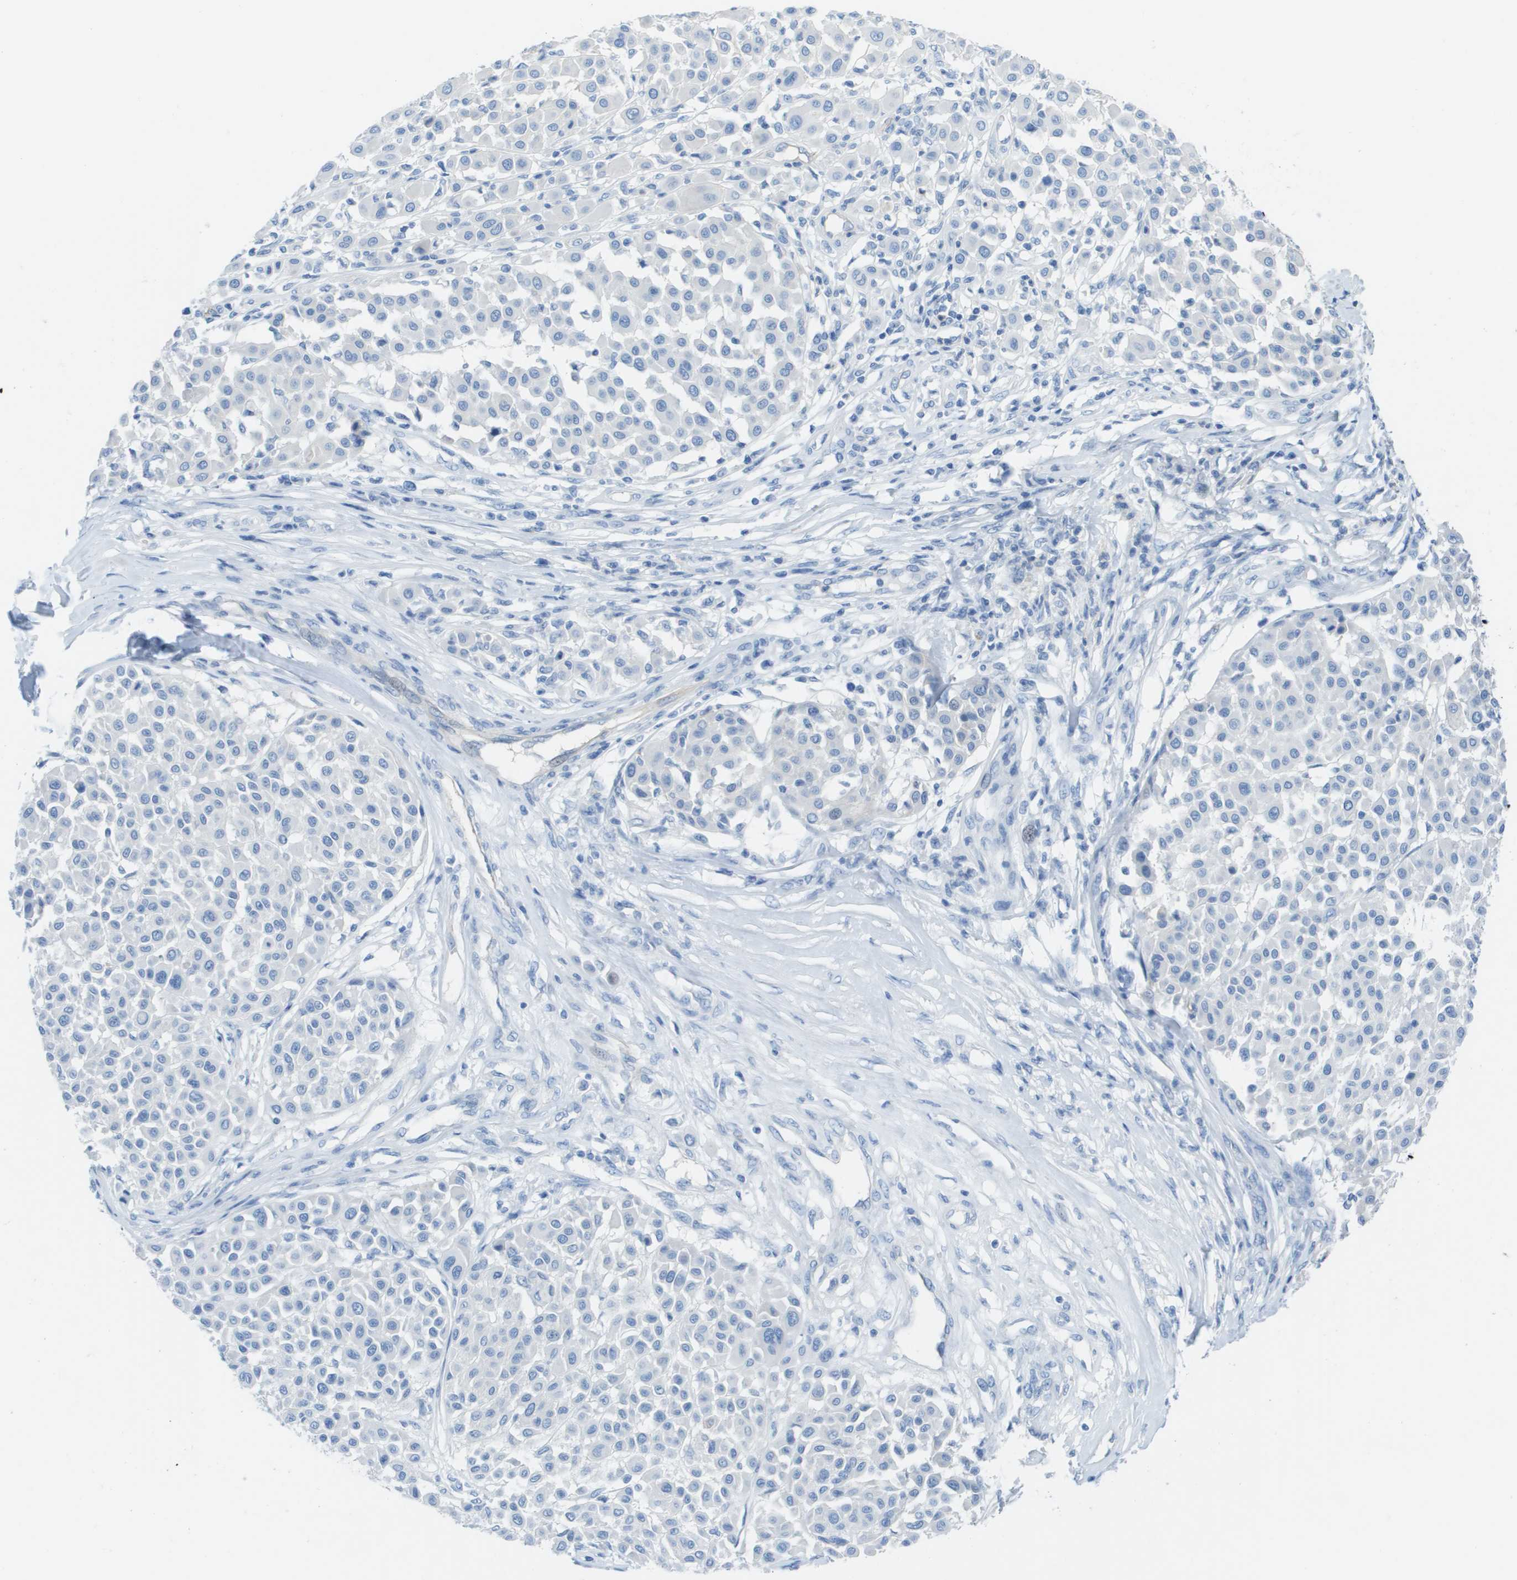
{"staining": {"intensity": "negative", "quantity": "none", "location": "none"}, "tissue": "melanoma", "cell_type": "Tumor cells", "image_type": "cancer", "snomed": [{"axis": "morphology", "description": "Malignant melanoma, Metastatic site"}, {"axis": "topography", "description": "Soft tissue"}], "caption": "The micrograph shows no significant positivity in tumor cells of malignant melanoma (metastatic site).", "gene": "CD46", "patient": {"sex": "male", "age": 41}}